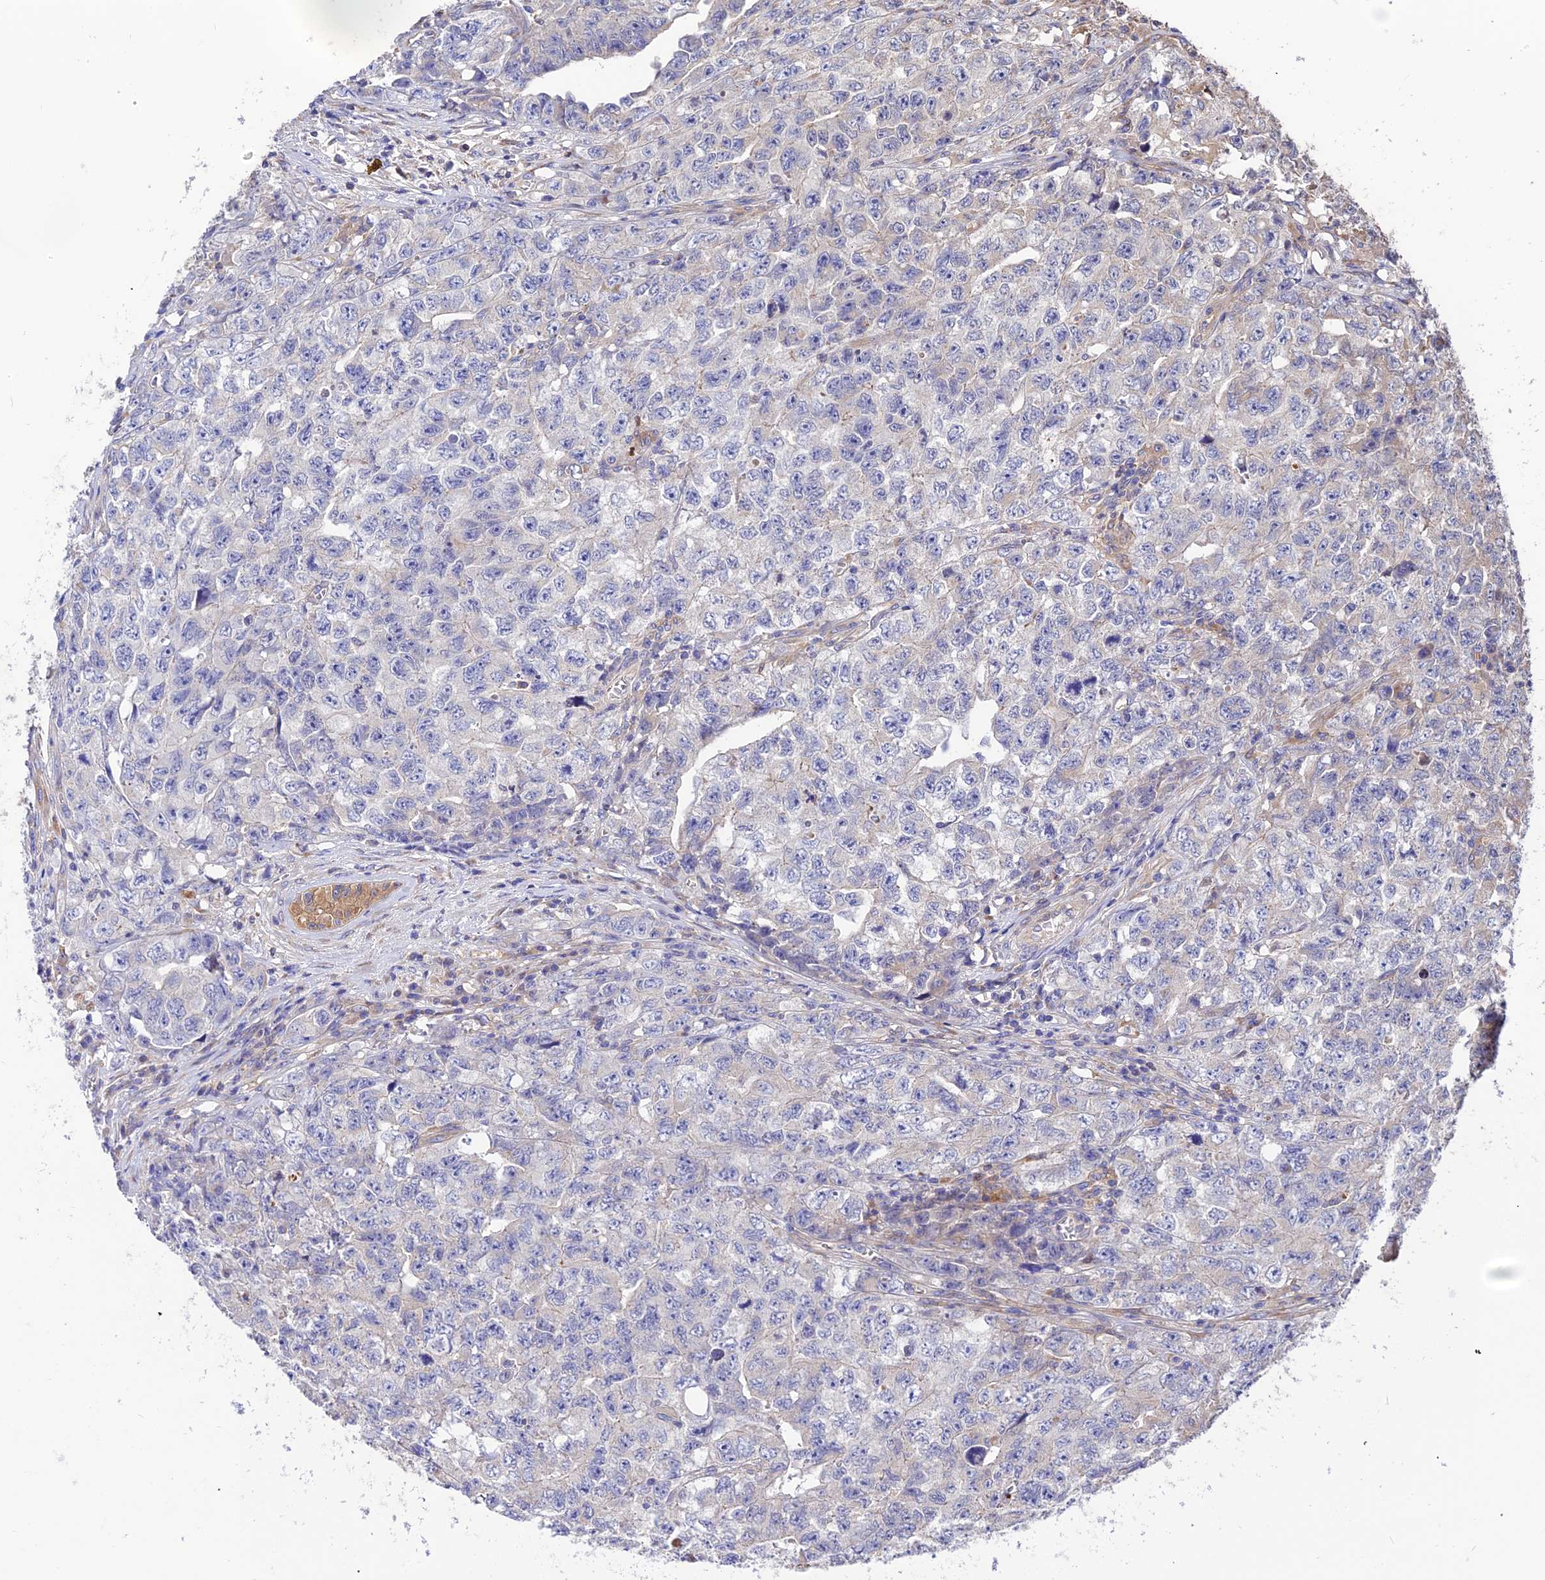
{"staining": {"intensity": "negative", "quantity": "none", "location": "none"}, "tissue": "testis cancer", "cell_type": "Tumor cells", "image_type": "cancer", "snomed": [{"axis": "morphology", "description": "Carcinoma, Embryonal, NOS"}, {"axis": "topography", "description": "Testis"}], "caption": "DAB (3,3'-diaminobenzidine) immunohistochemical staining of human testis cancer exhibits no significant expression in tumor cells.", "gene": "ROCK1", "patient": {"sex": "male", "age": 31}}